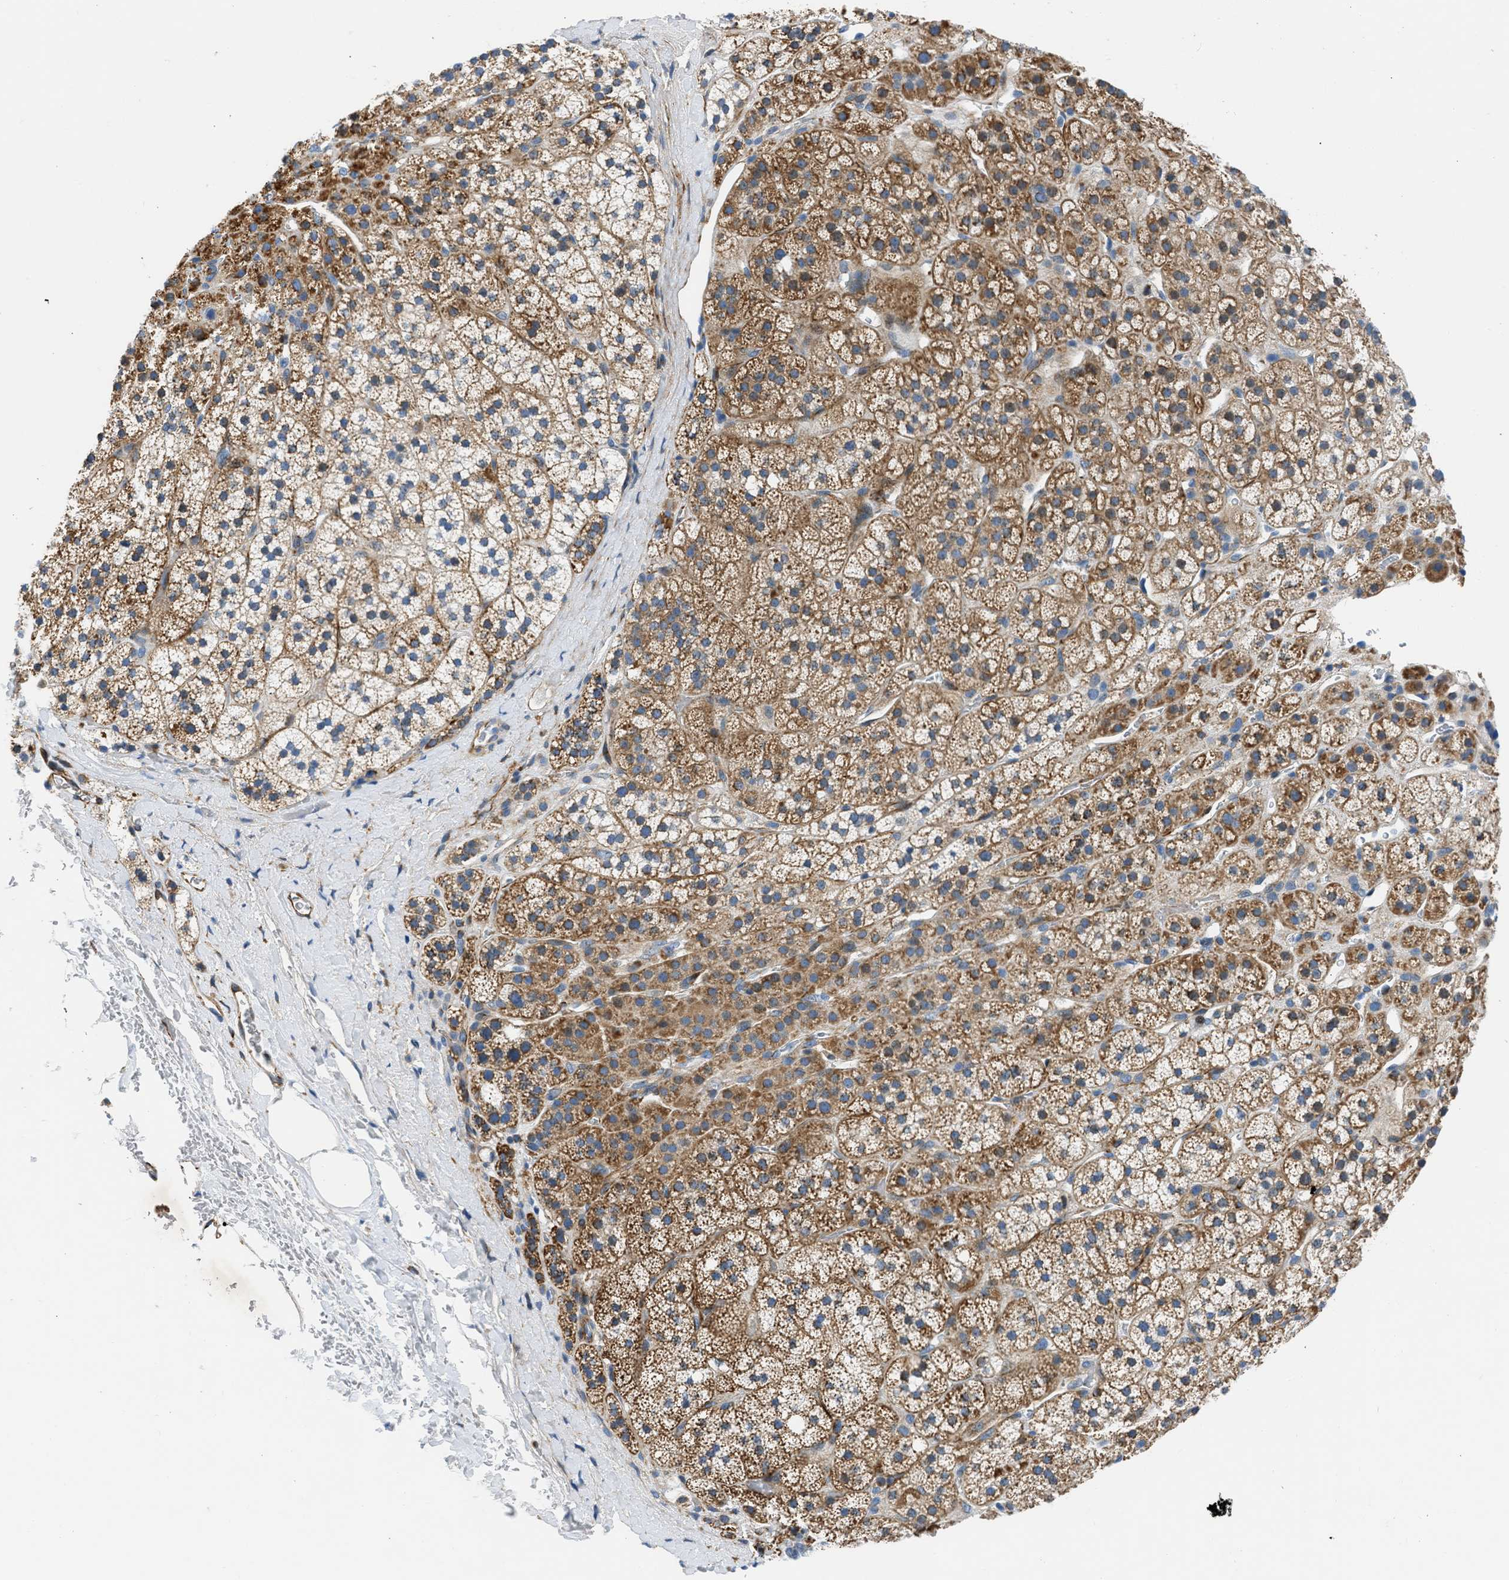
{"staining": {"intensity": "moderate", "quantity": ">75%", "location": "cytoplasmic/membranous"}, "tissue": "adrenal gland", "cell_type": "Glandular cells", "image_type": "normal", "snomed": [{"axis": "morphology", "description": "Normal tissue, NOS"}, {"axis": "topography", "description": "Adrenal gland"}], "caption": "A high-resolution photomicrograph shows immunohistochemistry staining of benign adrenal gland, which shows moderate cytoplasmic/membranous expression in approximately >75% of glandular cells. The staining was performed using DAB to visualize the protein expression in brown, while the nuclei were stained in blue with hematoxylin (Magnification: 20x).", "gene": "ULK4", "patient": {"sex": "male", "age": 56}}